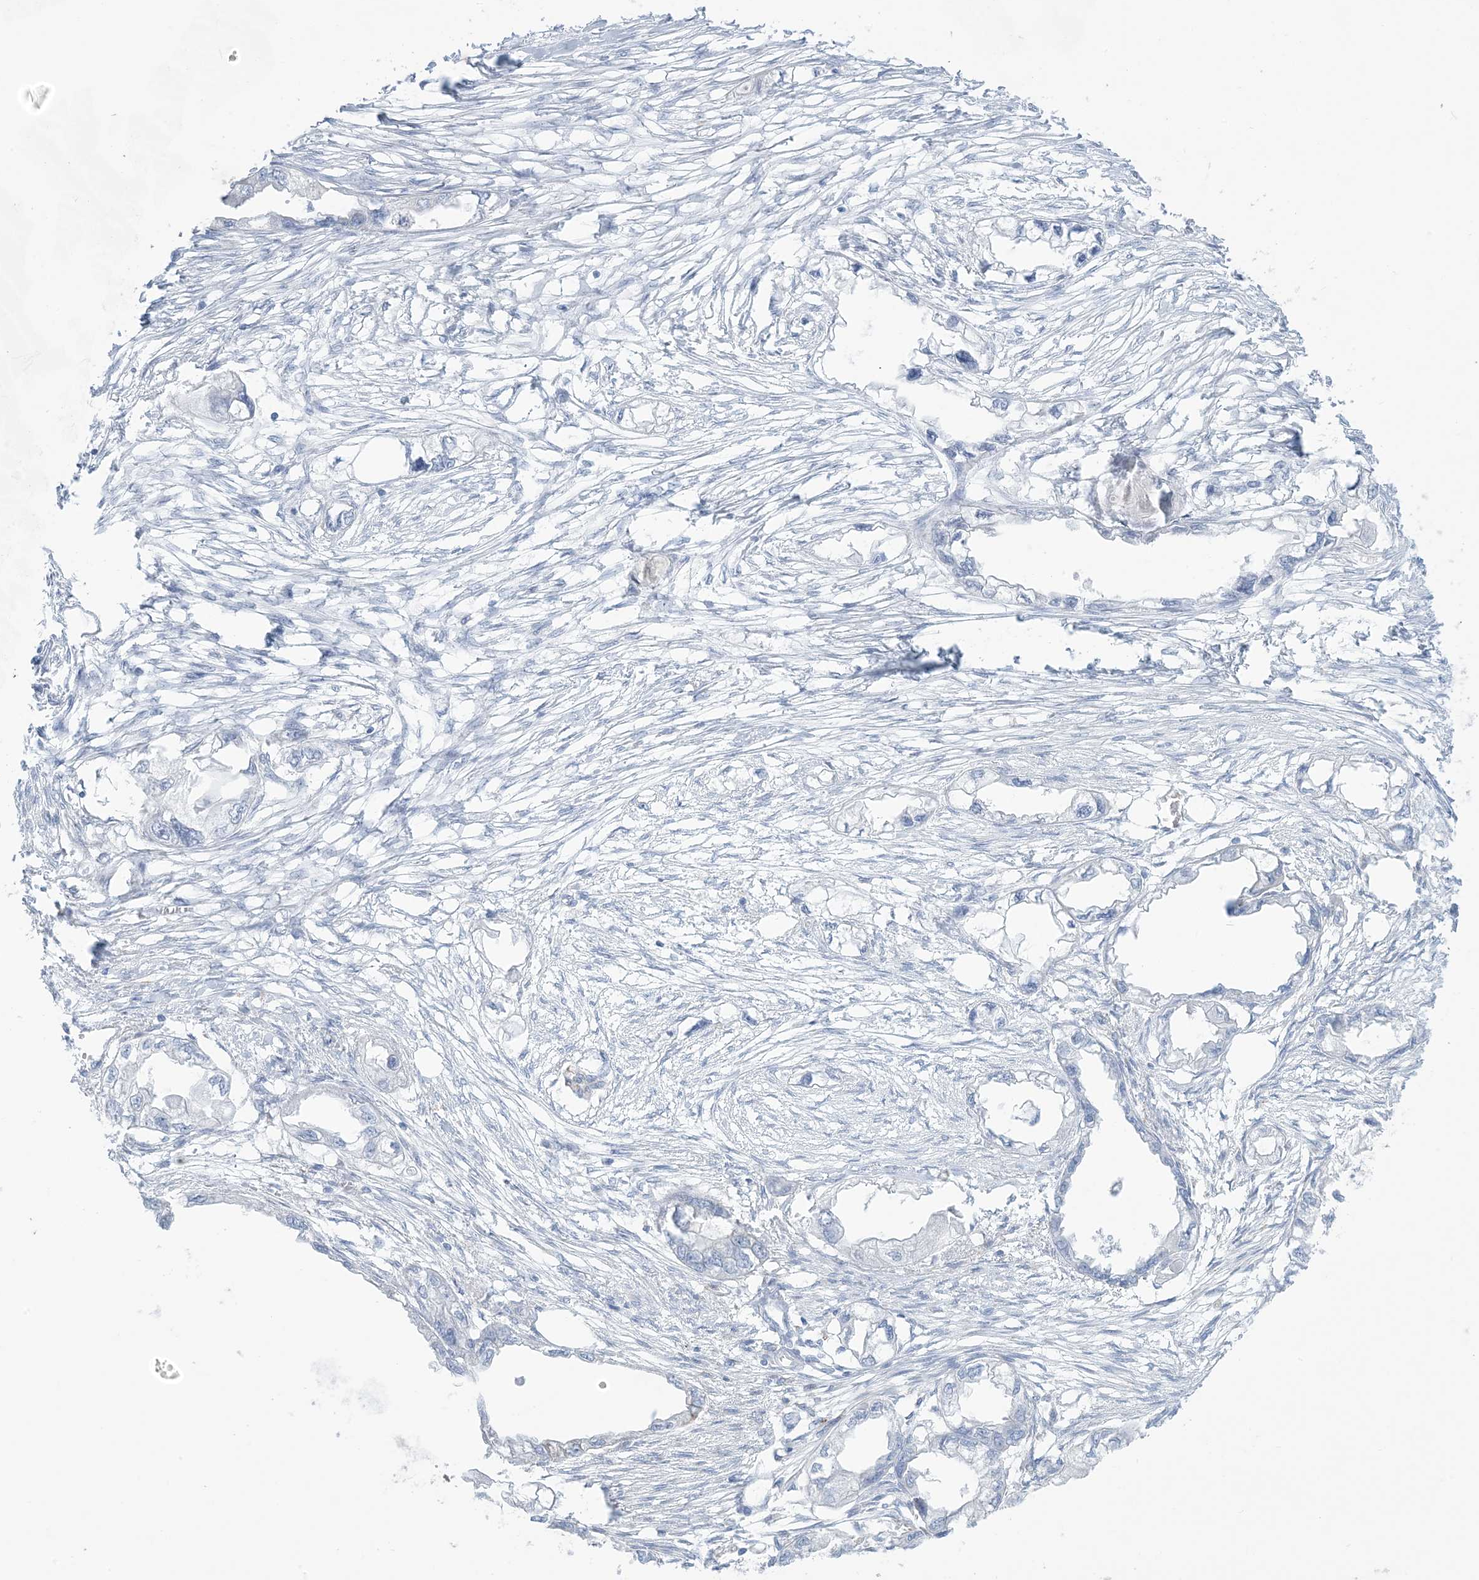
{"staining": {"intensity": "negative", "quantity": "none", "location": "none"}, "tissue": "endometrial cancer", "cell_type": "Tumor cells", "image_type": "cancer", "snomed": [{"axis": "morphology", "description": "Adenocarcinoma, NOS"}, {"axis": "morphology", "description": "Adenocarcinoma, metastatic, NOS"}, {"axis": "topography", "description": "Adipose tissue"}, {"axis": "topography", "description": "Endometrium"}], "caption": "The IHC micrograph has no significant expression in tumor cells of endometrial adenocarcinoma tissue.", "gene": "ZDHHC4", "patient": {"sex": "female", "age": 67}}